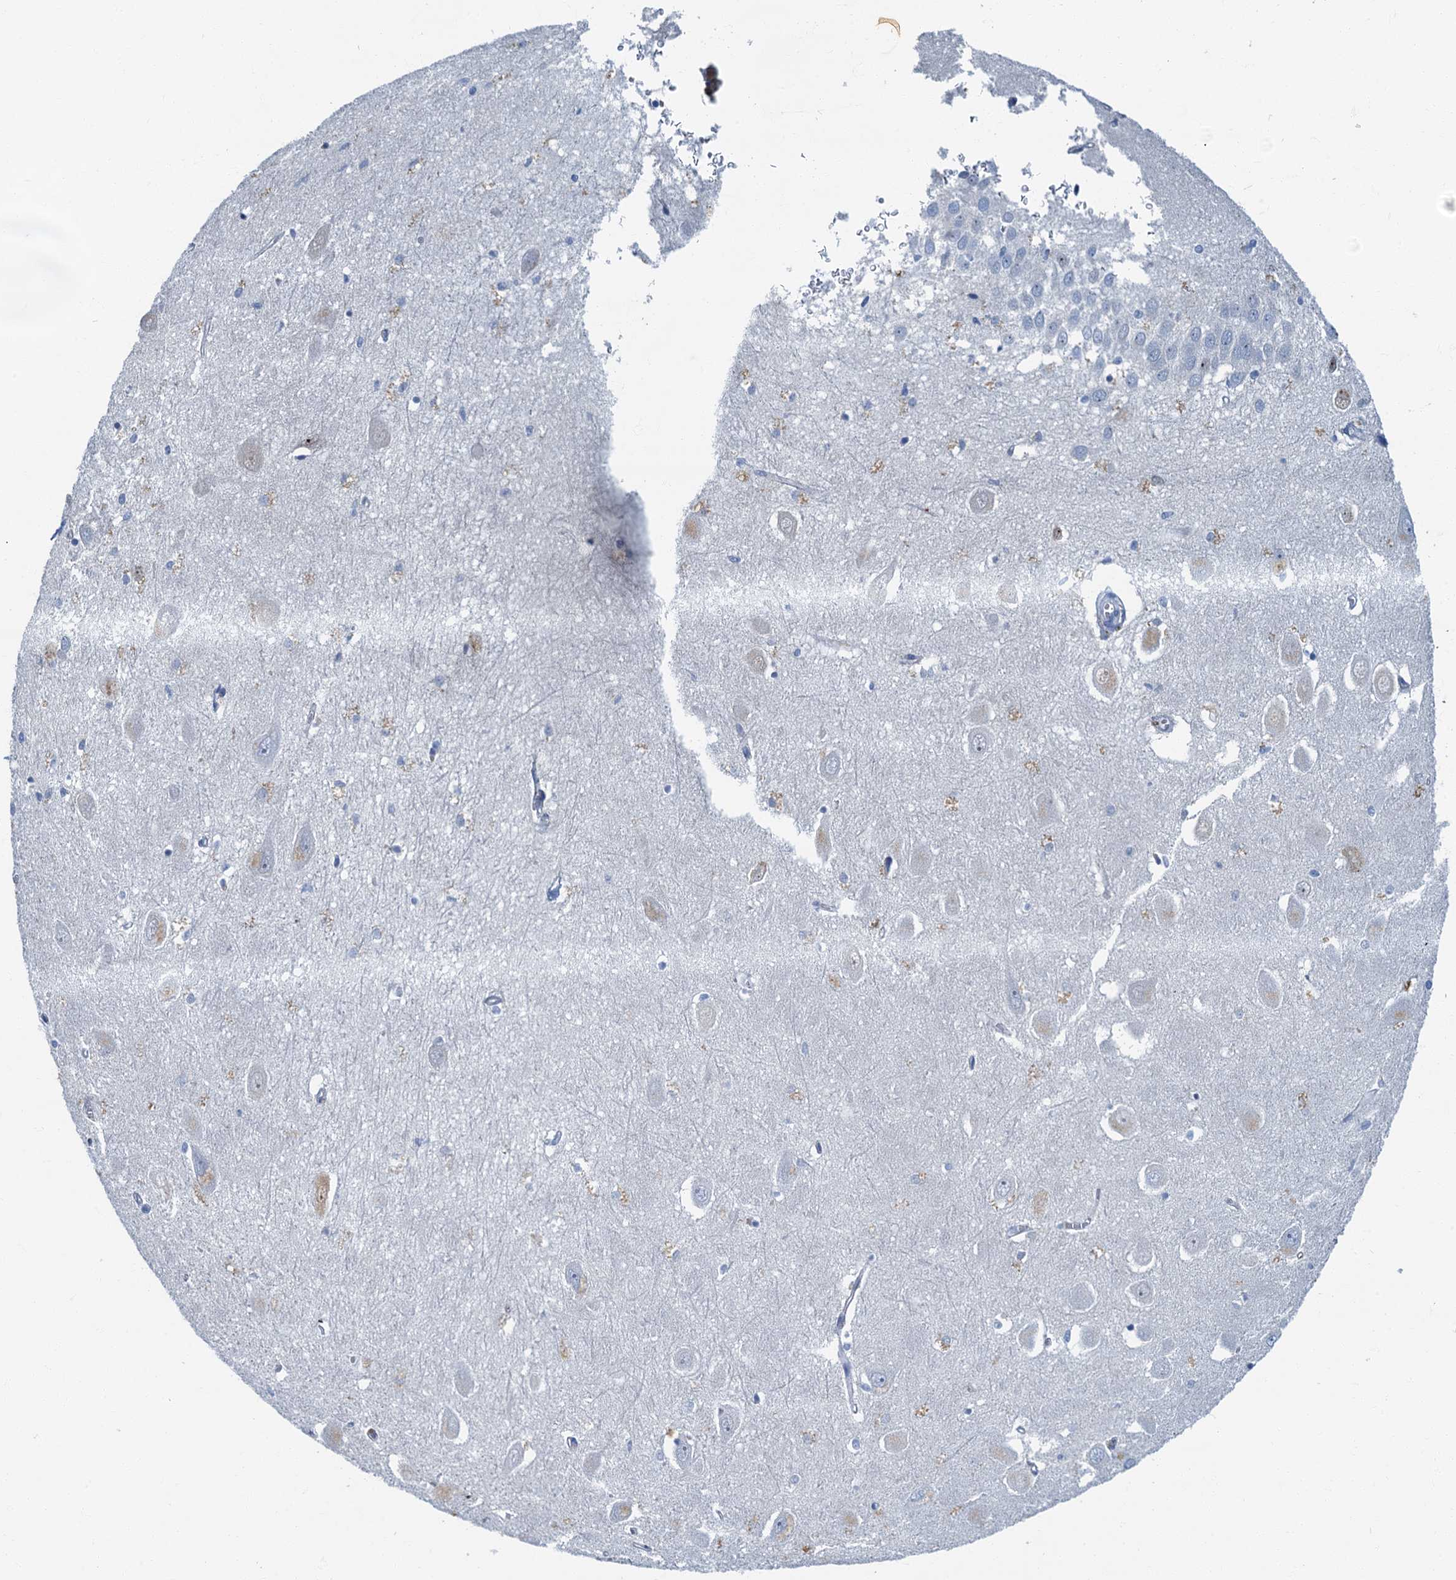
{"staining": {"intensity": "negative", "quantity": "none", "location": "none"}, "tissue": "hippocampus", "cell_type": "Glial cells", "image_type": "normal", "snomed": [{"axis": "morphology", "description": "Normal tissue, NOS"}, {"axis": "topography", "description": "Hippocampus"}], "caption": "Image shows no significant protein expression in glial cells of benign hippocampus. (DAB (3,3'-diaminobenzidine) immunohistochemistry with hematoxylin counter stain).", "gene": "LYPD3", "patient": {"sex": "female", "age": 64}}